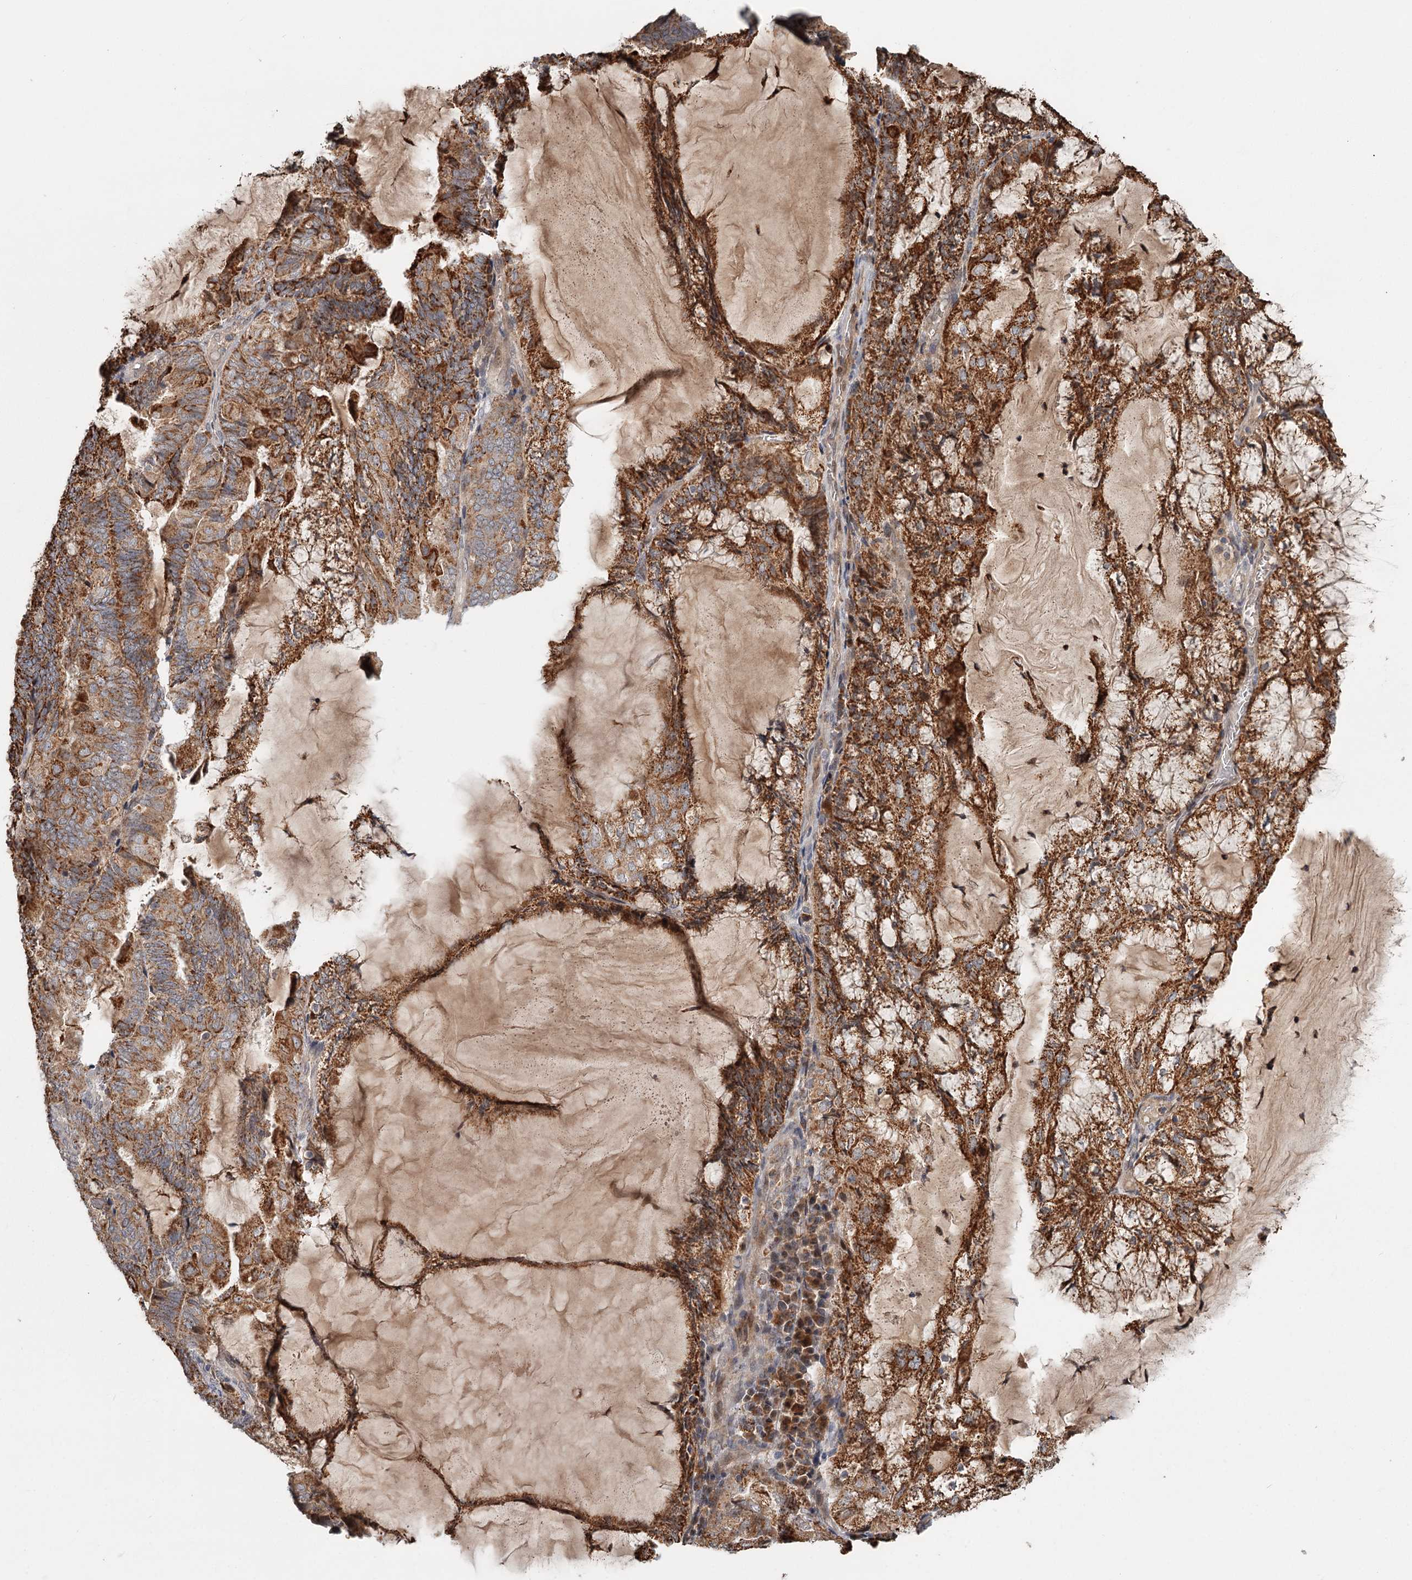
{"staining": {"intensity": "strong", "quantity": ">75%", "location": "cytoplasmic/membranous"}, "tissue": "endometrial cancer", "cell_type": "Tumor cells", "image_type": "cancer", "snomed": [{"axis": "morphology", "description": "Adenocarcinoma, NOS"}, {"axis": "topography", "description": "Endometrium"}], "caption": "Human endometrial cancer stained with a brown dye demonstrates strong cytoplasmic/membranous positive staining in approximately >75% of tumor cells.", "gene": "CDC123", "patient": {"sex": "female", "age": 81}}